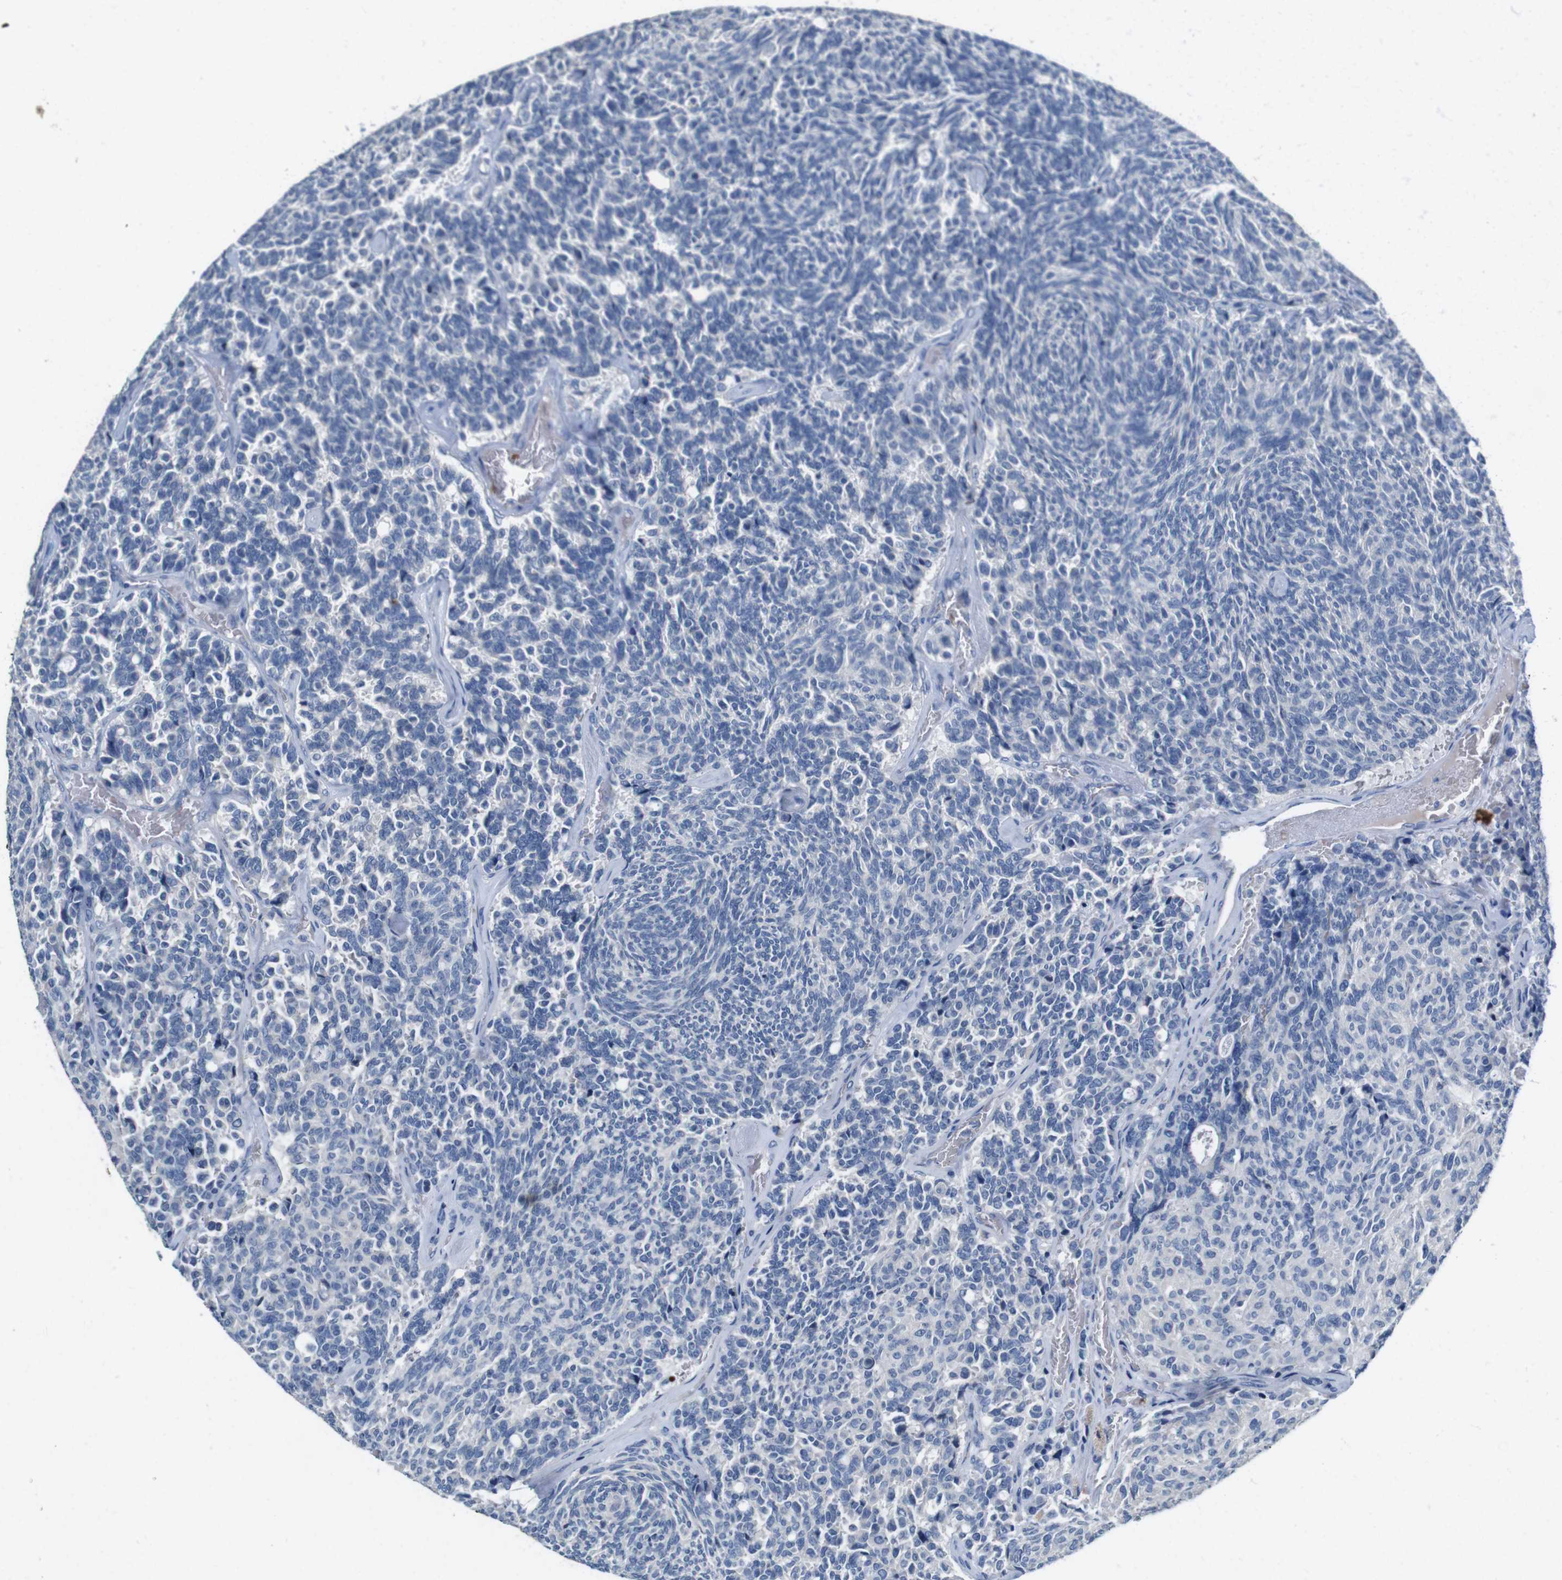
{"staining": {"intensity": "negative", "quantity": "none", "location": "none"}, "tissue": "carcinoid", "cell_type": "Tumor cells", "image_type": "cancer", "snomed": [{"axis": "morphology", "description": "Carcinoid, malignant, NOS"}, {"axis": "topography", "description": "Pancreas"}], "caption": "Immunohistochemistry (IHC) of human carcinoid (malignant) demonstrates no expression in tumor cells.", "gene": "IGSF8", "patient": {"sex": "female", "age": 54}}